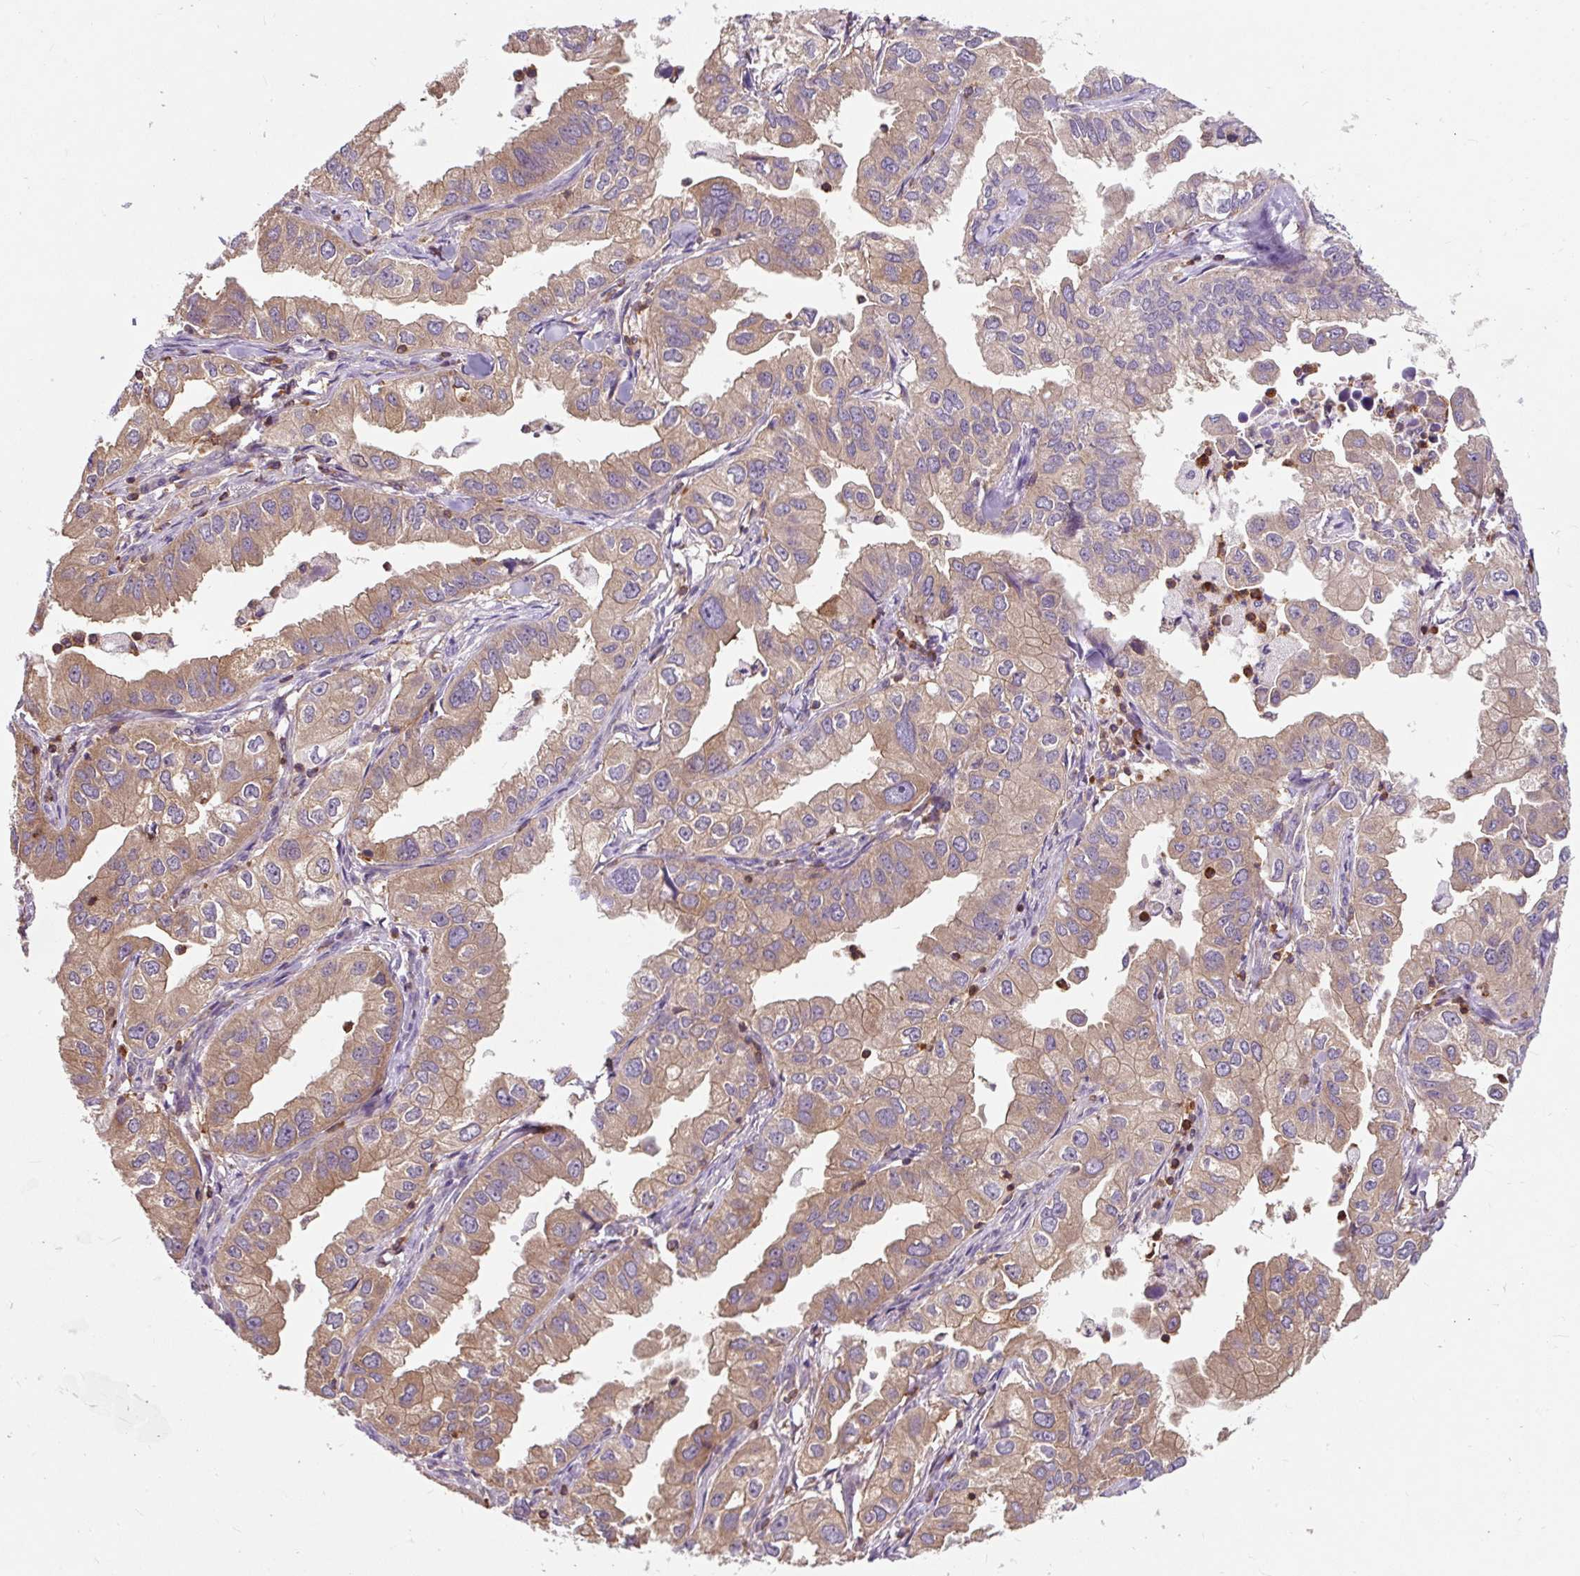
{"staining": {"intensity": "moderate", "quantity": ">75%", "location": "cytoplasmic/membranous"}, "tissue": "lung cancer", "cell_type": "Tumor cells", "image_type": "cancer", "snomed": [{"axis": "morphology", "description": "Adenocarcinoma, NOS"}, {"axis": "topography", "description": "Lung"}], "caption": "Immunohistochemical staining of human lung cancer (adenocarcinoma) exhibits moderate cytoplasmic/membranous protein positivity in about >75% of tumor cells. (Brightfield microscopy of DAB IHC at high magnification).", "gene": "CISD3", "patient": {"sex": "male", "age": 48}}